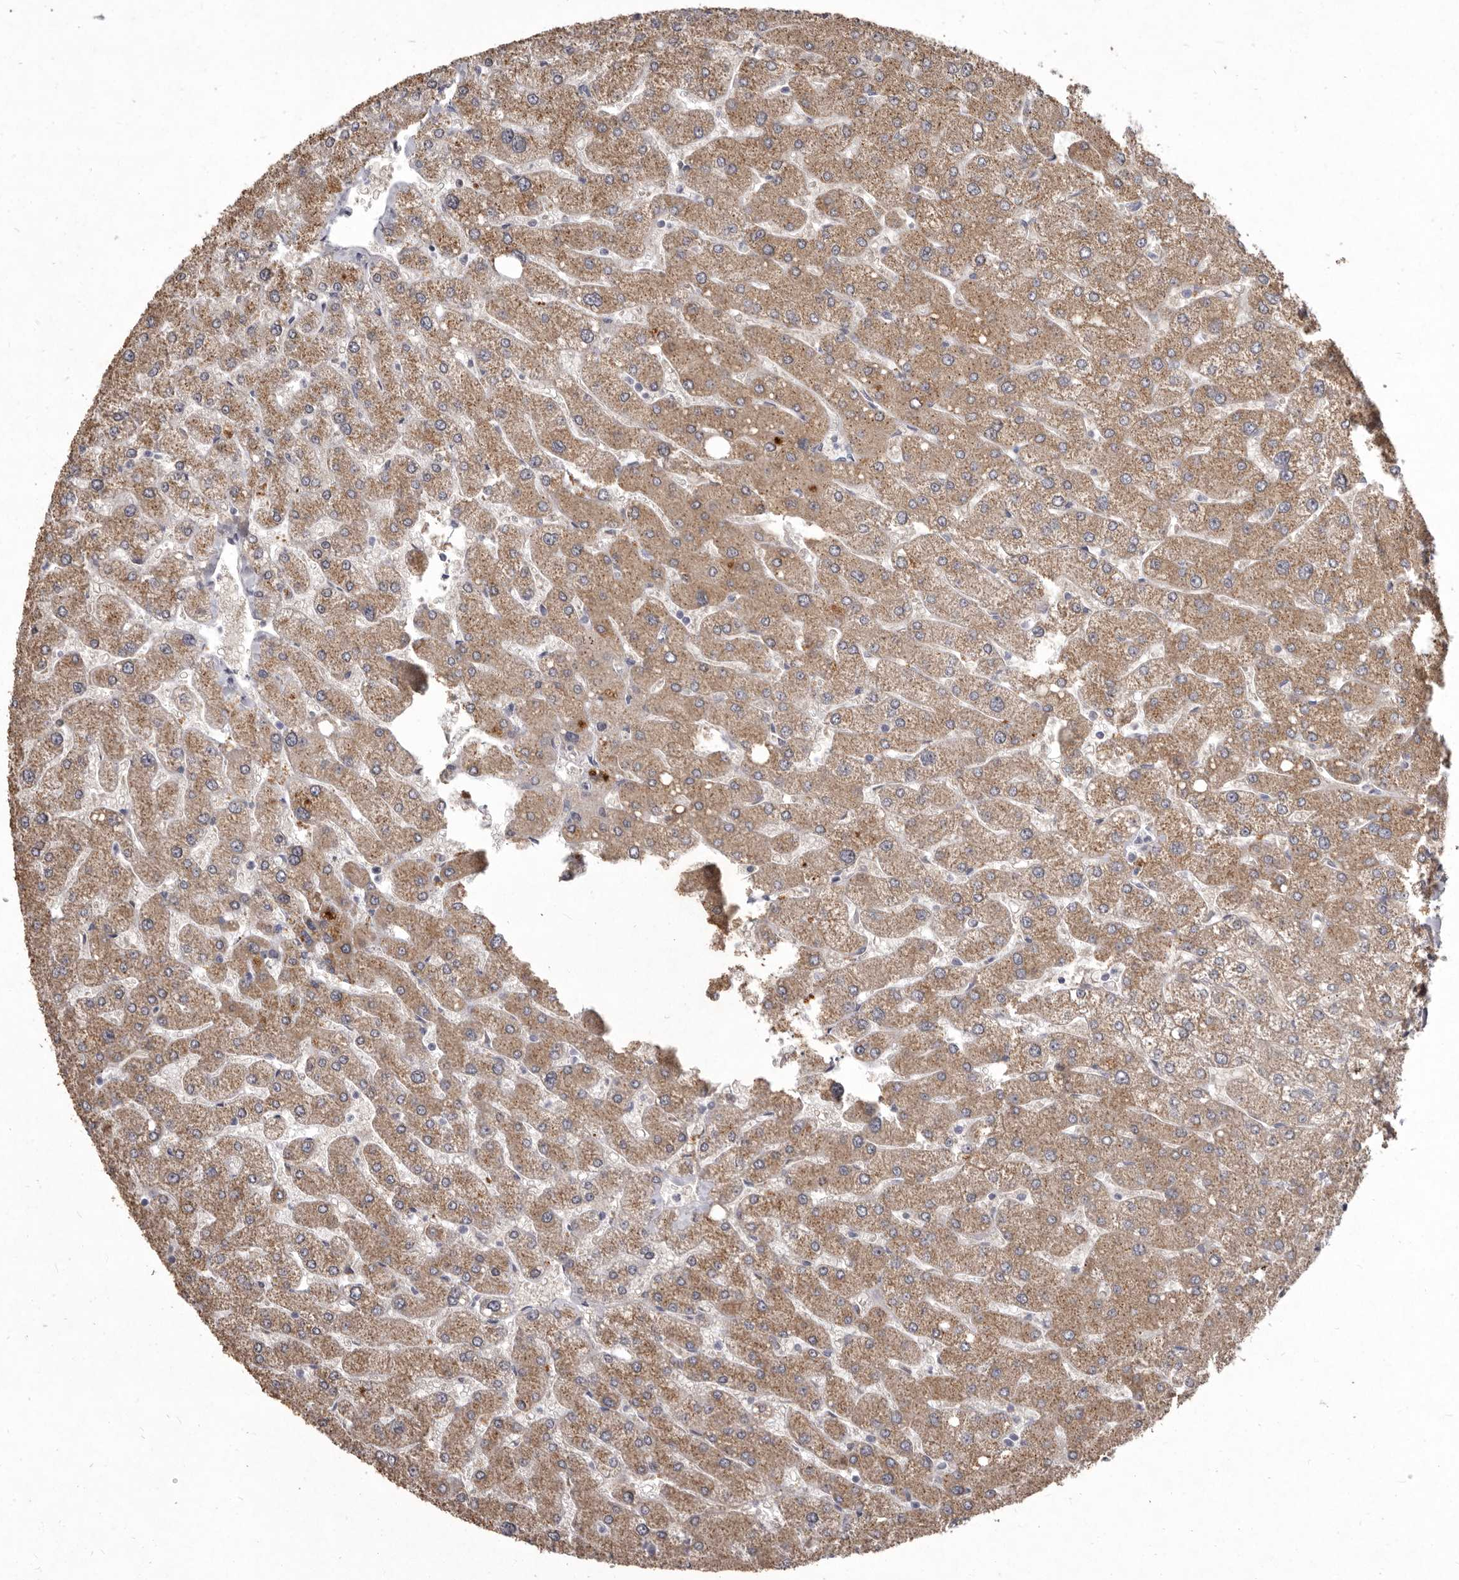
{"staining": {"intensity": "negative", "quantity": "none", "location": "none"}, "tissue": "liver", "cell_type": "Cholangiocytes", "image_type": "normal", "snomed": [{"axis": "morphology", "description": "Normal tissue, NOS"}, {"axis": "topography", "description": "Liver"}], "caption": "Immunohistochemical staining of normal liver reveals no significant expression in cholangiocytes.", "gene": "P2RX6", "patient": {"sex": "male", "age": 55}}